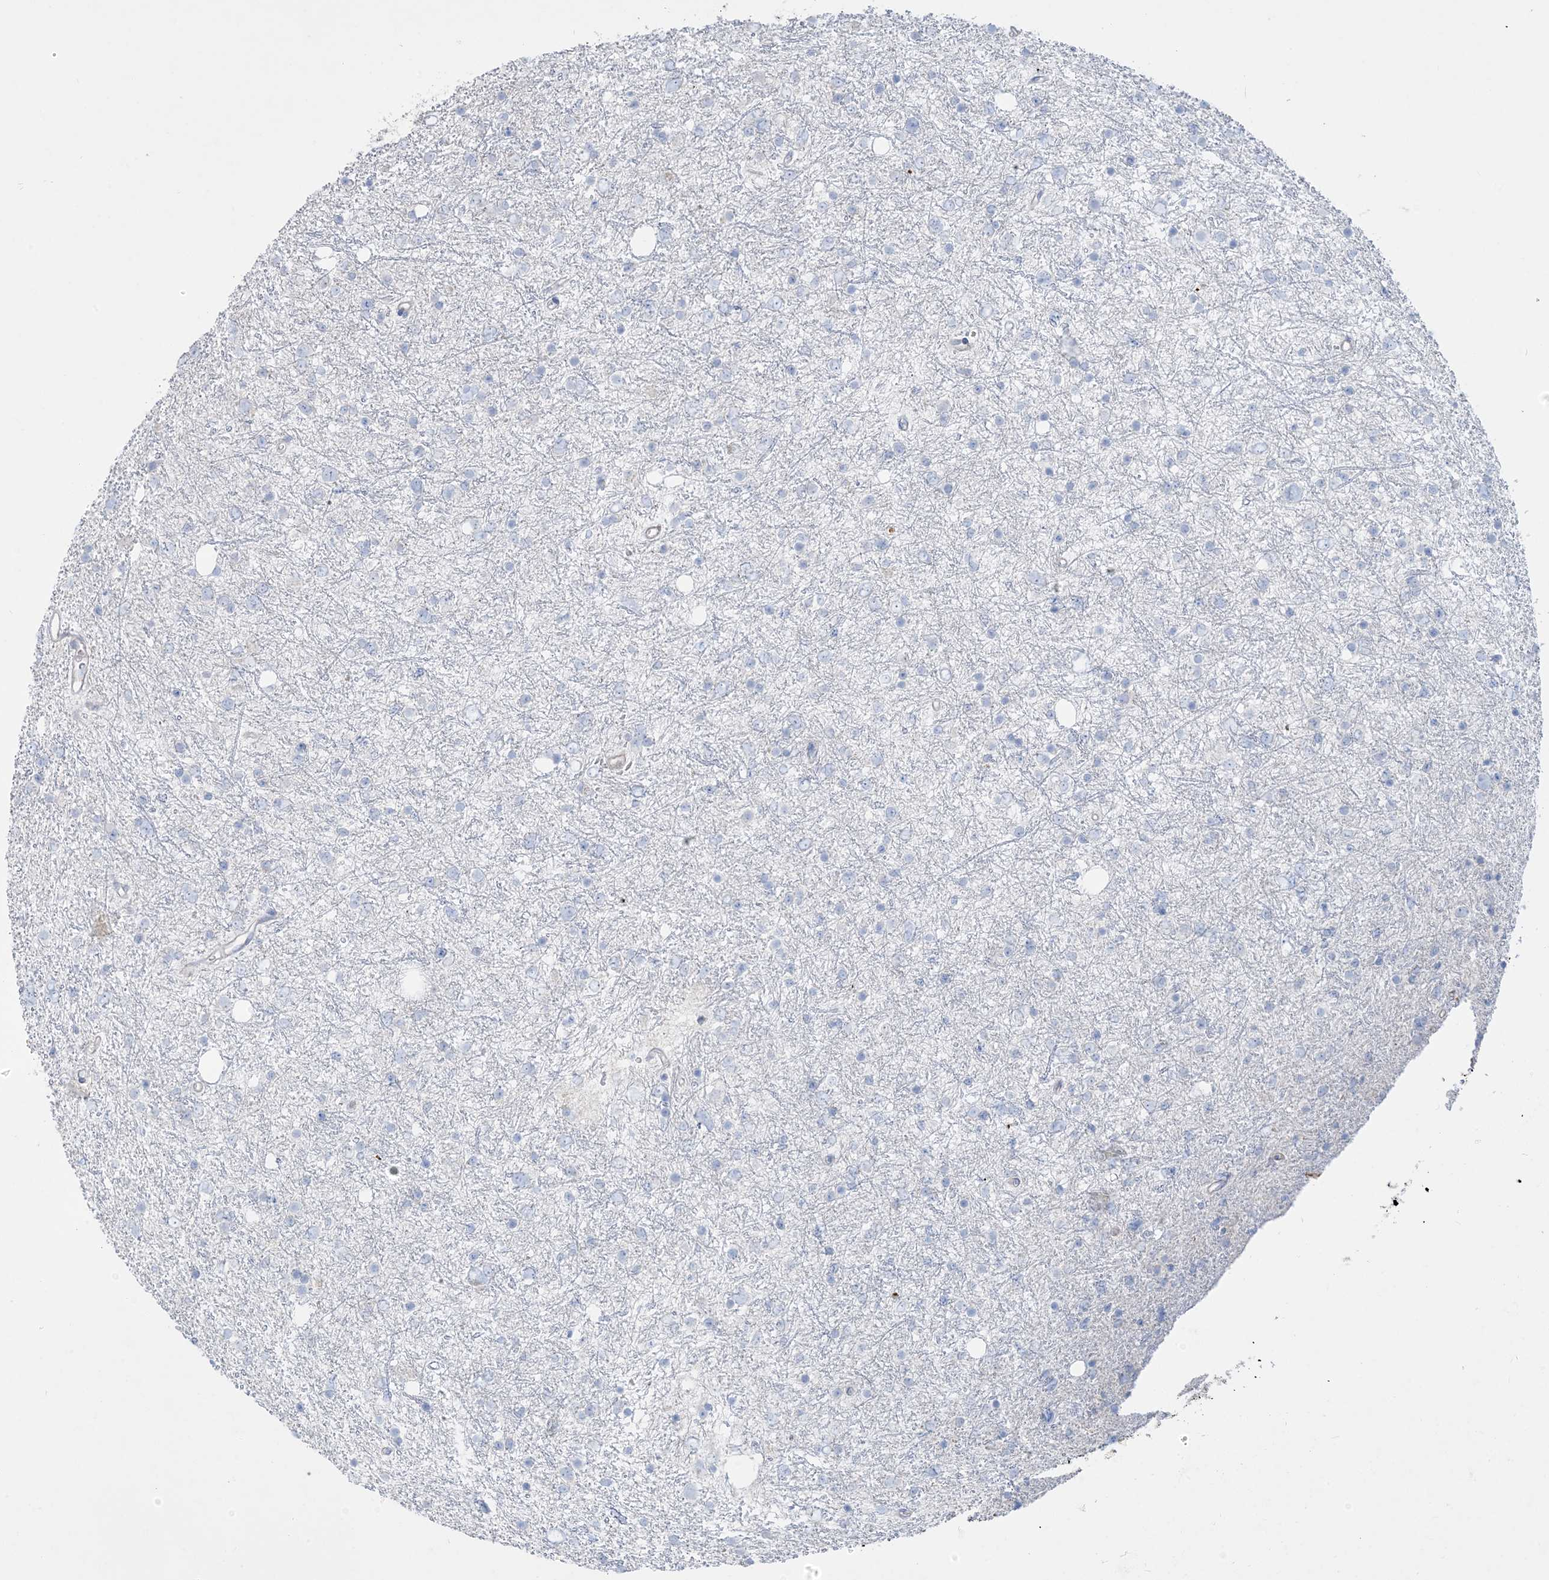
{"staining": {"intensity": "negative", "quantity": "none", "location": "none"}, "tissue": "glioma", "cell_type": "Tumor cells", "image_type": "cancer", "snomed": [{"axis": "morphology", "description": "Glioma, malignant, Low grade"}, {"axis": "topography", "description": "Cerebral cortex"}], "caption": "A micrograph of human glioma is negative for staining in tumor cells.", "gene": "GTF3C2", "patient": {"sex": "female", "age": 39}}